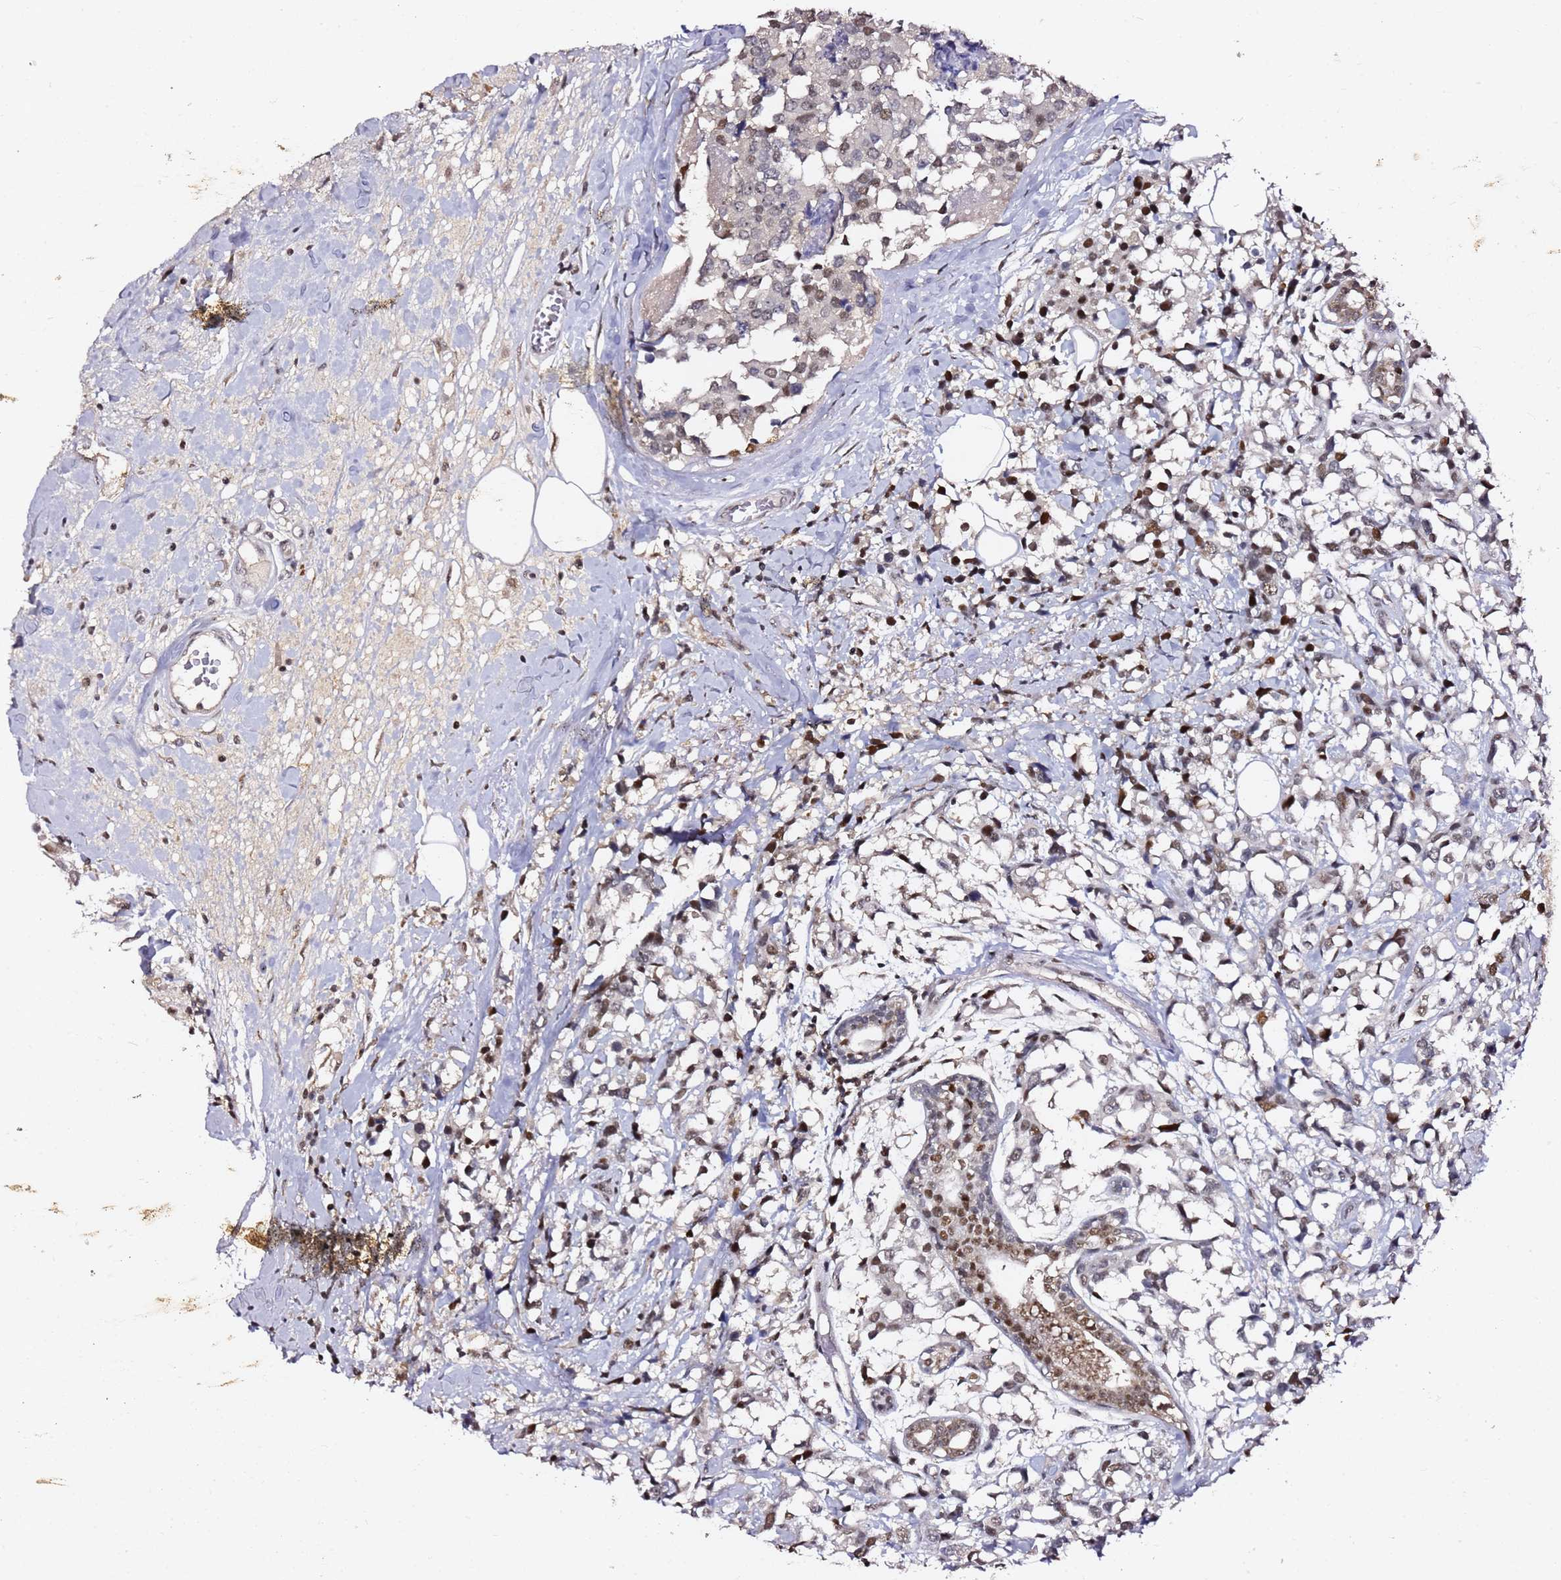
{"staining": {"intensity": "moderate", "quantity": "<25%", "location": "nuclear"}, "tissue": "breast cancer", "cell_type": "Tumor cells", "image_type": "cancer", "snomed": [{"axis": "morphology", "description": "Lobular carcinoma"}, {"axis": "topography", "description": "Breast"}], "caption": "A micrograph showing moderate nuclear staining in about <25% of tumor cells in breast cancer (lobular carcinoma), as visualized by brown immunohistochemical staining.", "gene": "FCF1", "patient": {"sex": "female", "age": 59}}